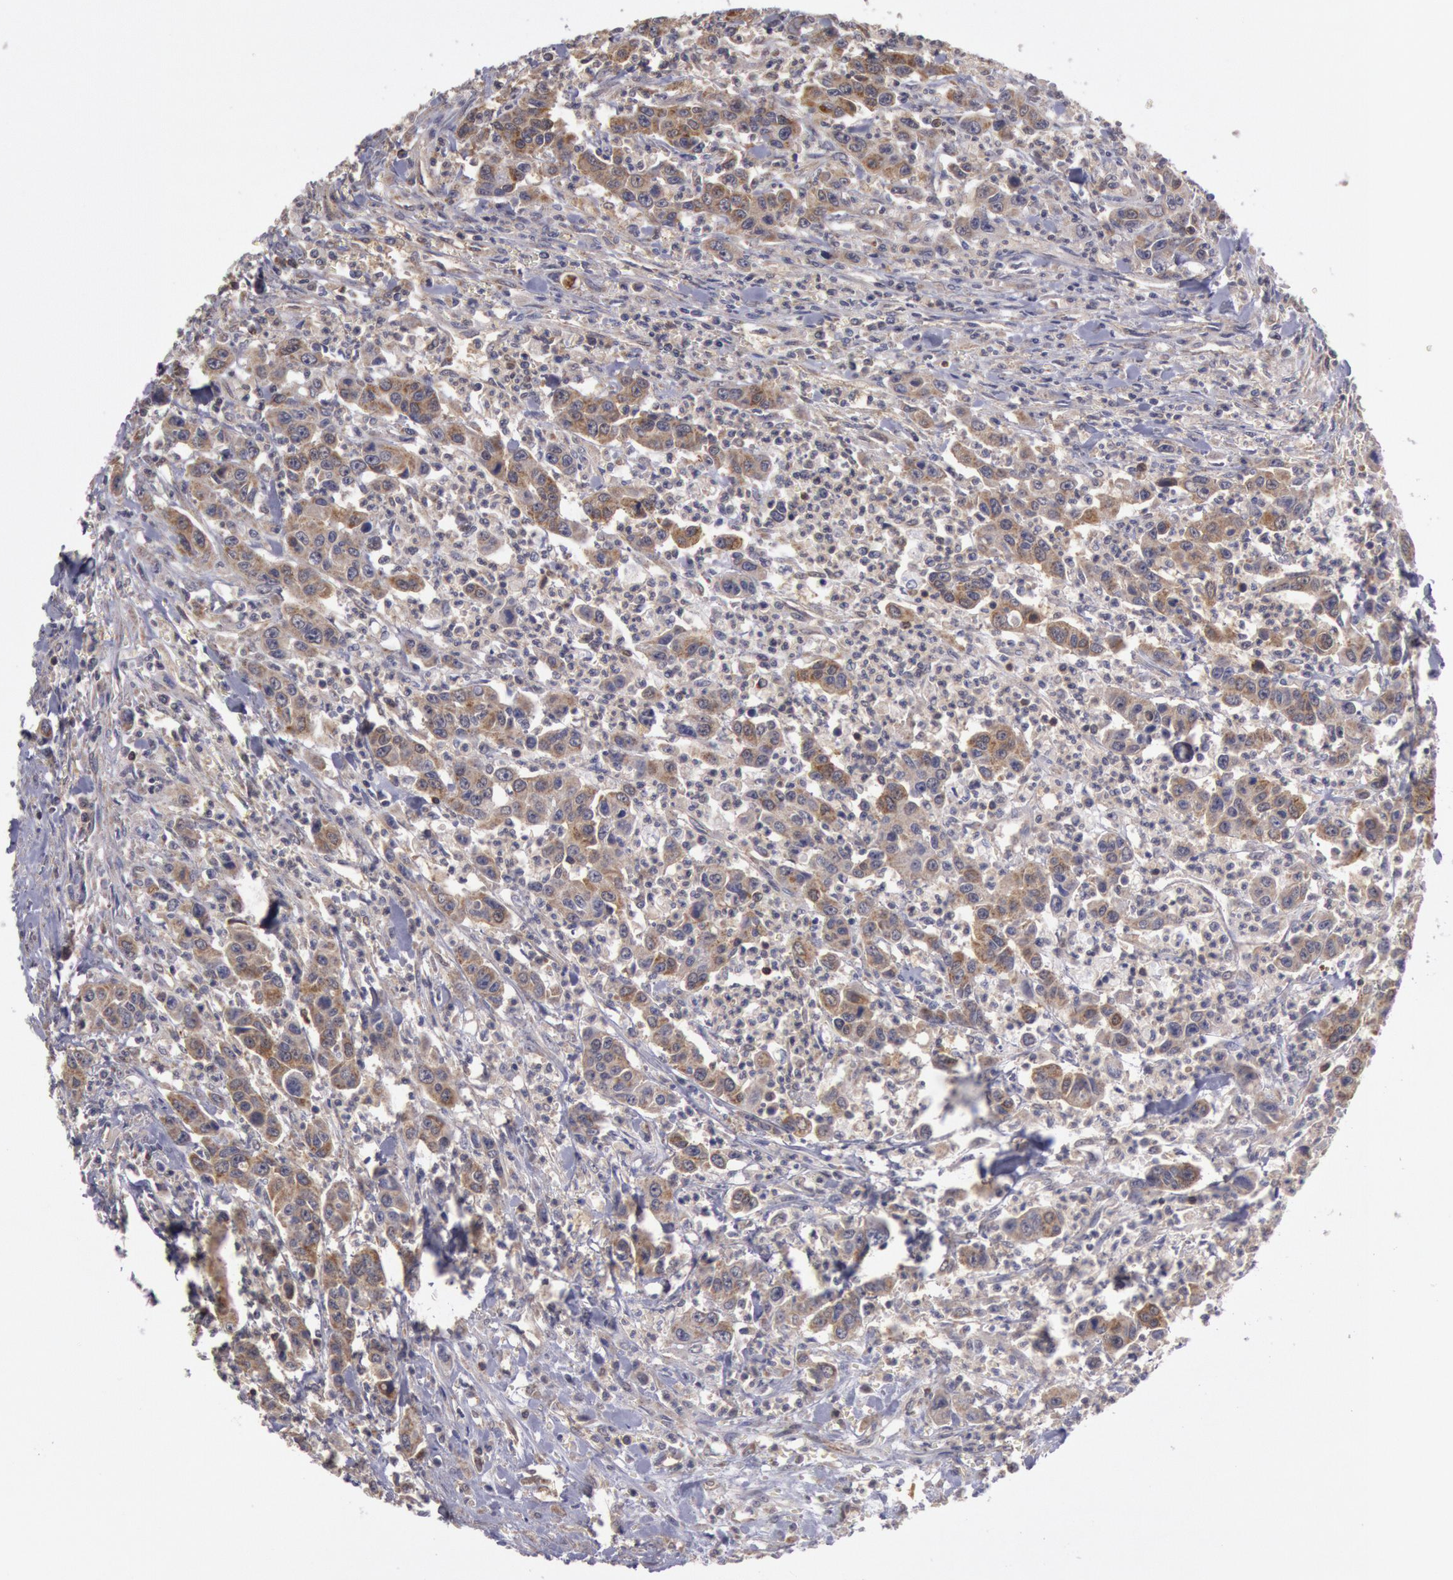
{"staining": {"intensity": "weak", "quantity": ">75%", "location": "cytoplasmic/membranous"}, "tissue": "urothelial cancer", "cell_type": "Tumor cells", "image_type": "cancer", "snomed": [{"axis": "morphology", "description": "Urothelial carcinoma, High grade"}, {"axis": "topography", "description": "Urinary bladder"}], "caption": "Urothelial cancer tissue reveals weak cytoplasmic/membranous expression in about >75% of tumor cells", "gene": "MPST", "patient": {"sex": "male", "age": 86}}